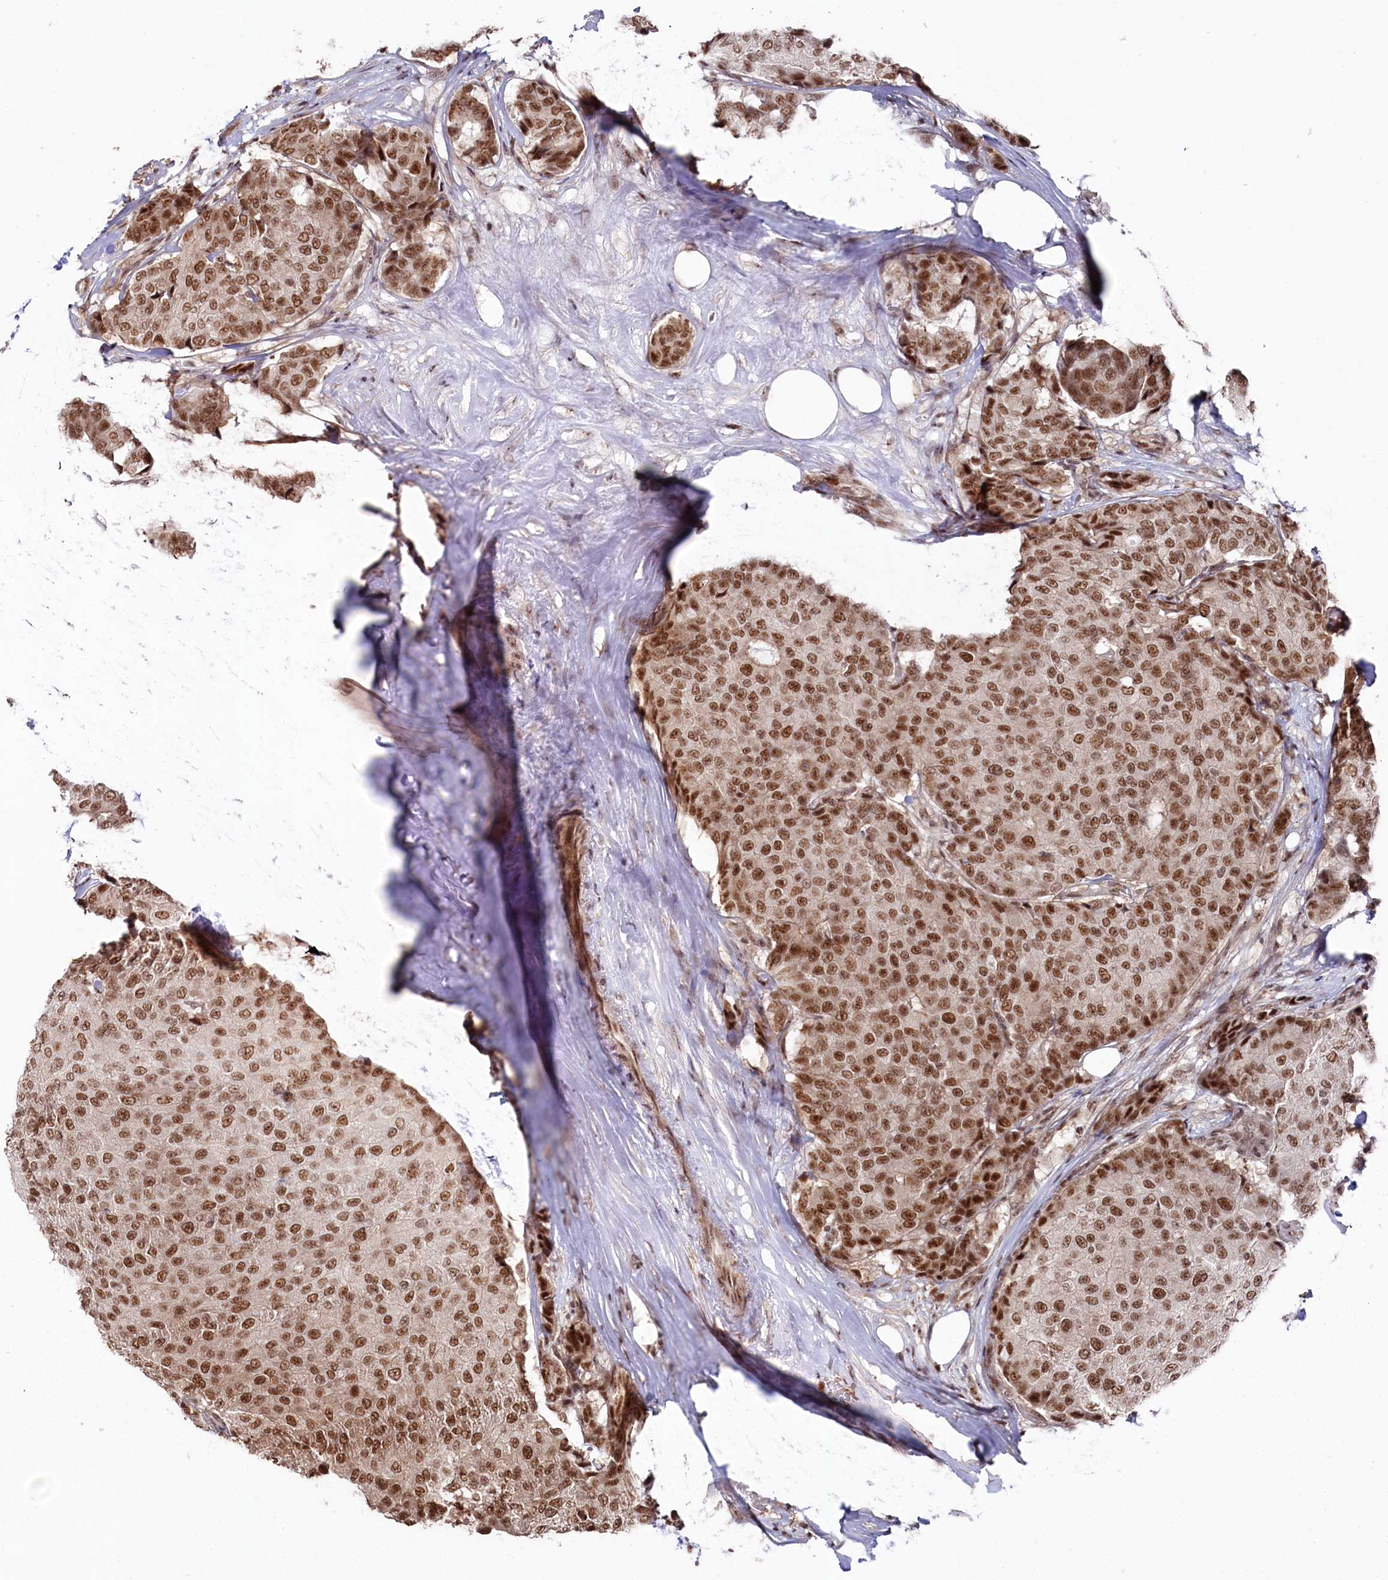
{"staining": {"intensity": "moderate", "quantity": ">75%", "location": "nuclear"}, "tissue": "breast cancer", "cell_type": "Tumor cells", "image_type": "cancer", "snomed": [{"axis": "morphology", "description": "Duct carcinoma"}, {"axis": "topography", "description": "Breast"}], "caption": "A medium amount of moderate nuclear positivity is seen in about >75% of tumor cells in breast invasive ductal carcinoma tissue. (IHC, brightfield microscopy, high magnification).", "gene": "POLR2H", "patient": {"sex": "female", "age": 75}}